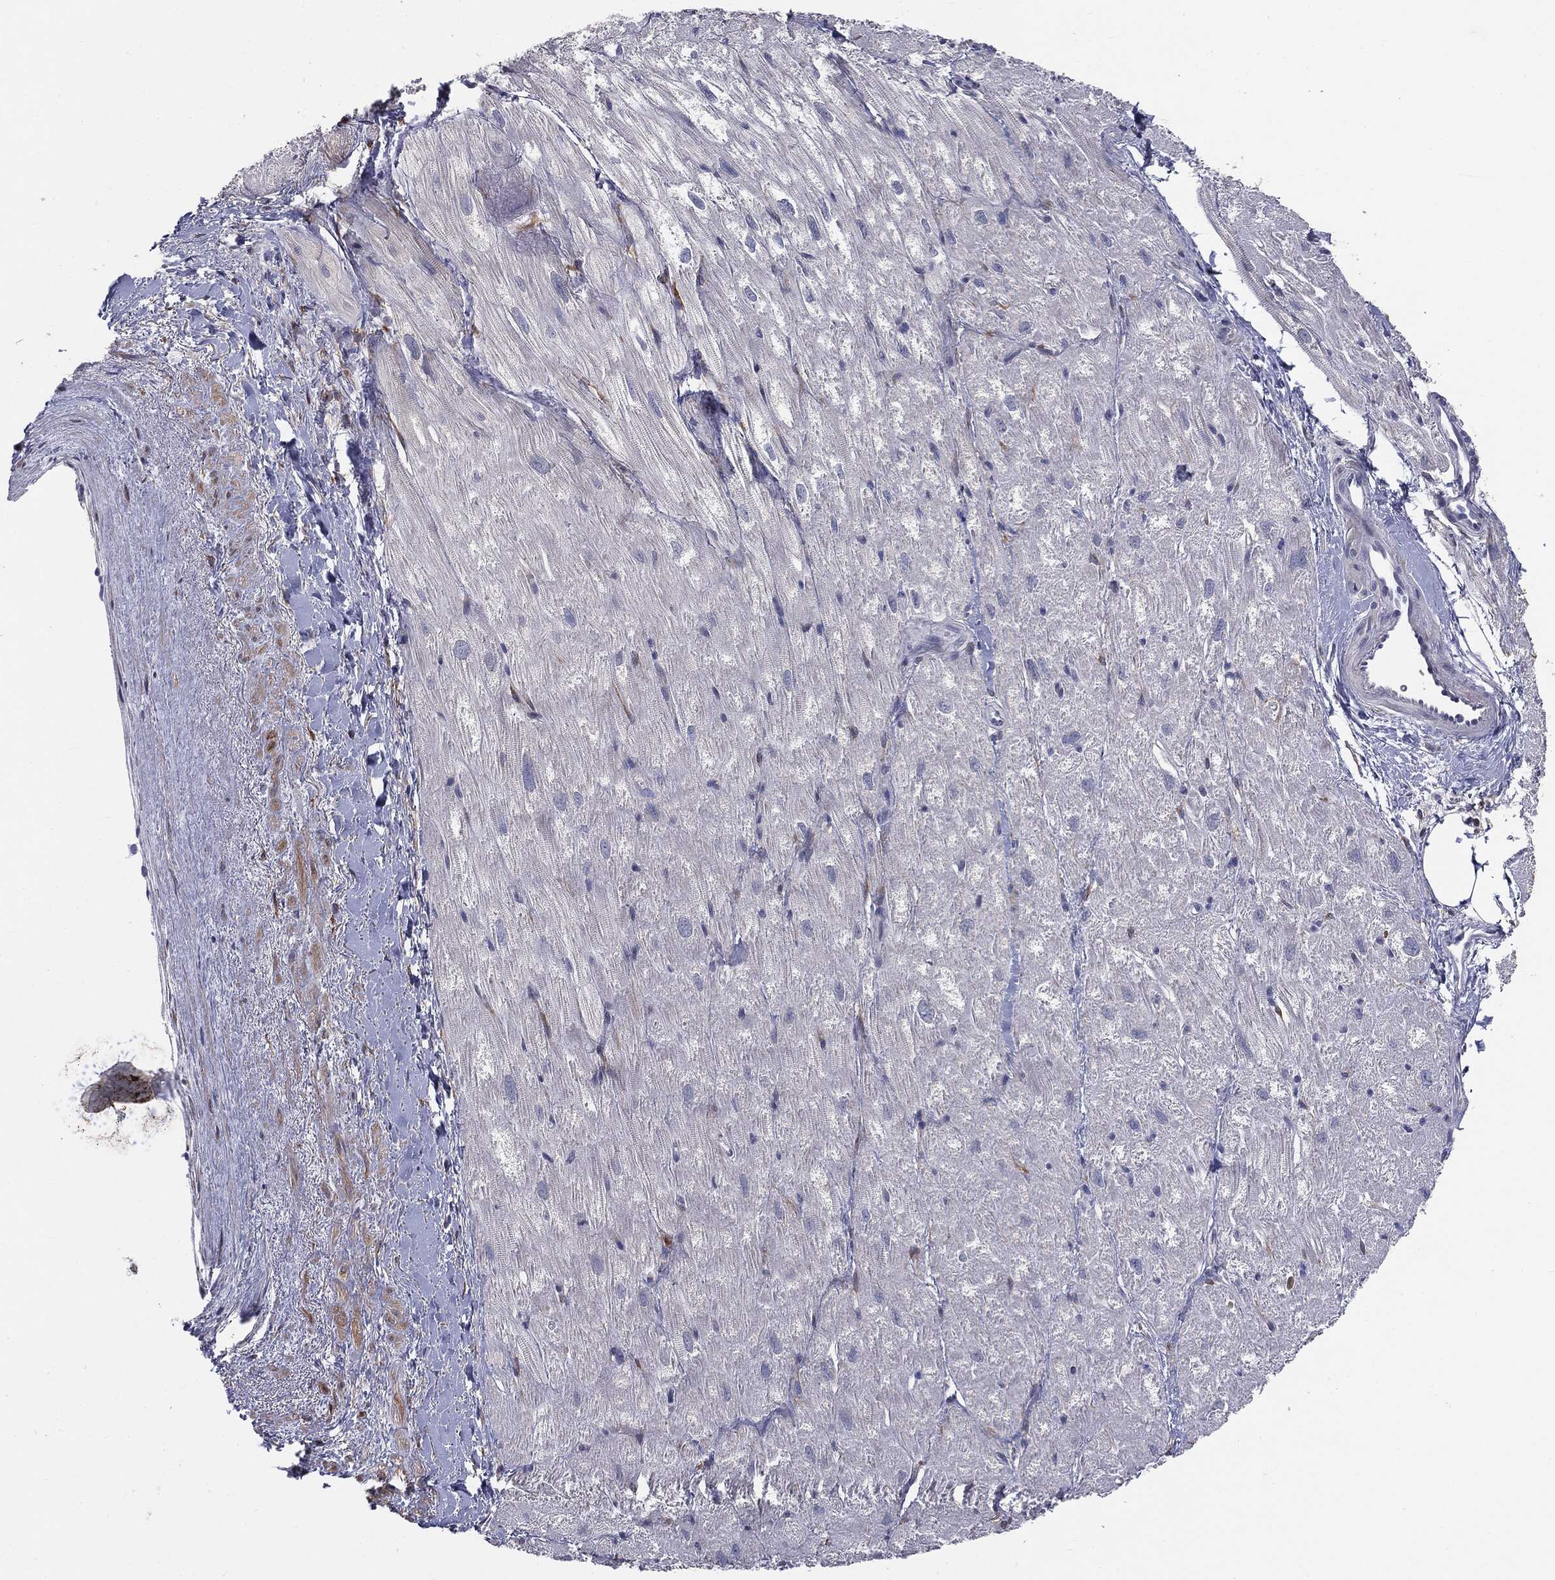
{"staining": {"intensity": "negative", "quantity": "none", "location": "none"}, "tissue": "heart muscle", "cell_type": "Cardiomyocytes", "image_type": "normal", "snomed": [{"axis": "morphology", "description": "Normal tissue, NOS"}, {"axis": "topography", "description": "Heart"}], "caption": "An immunohistochemistry (IHC) micrograph of benign heart muscle is shown. There is no staining in cardiomyocytes of heart muscle.", "gene": "KRT5", "patient": {"sex": "male", "age": 62}}